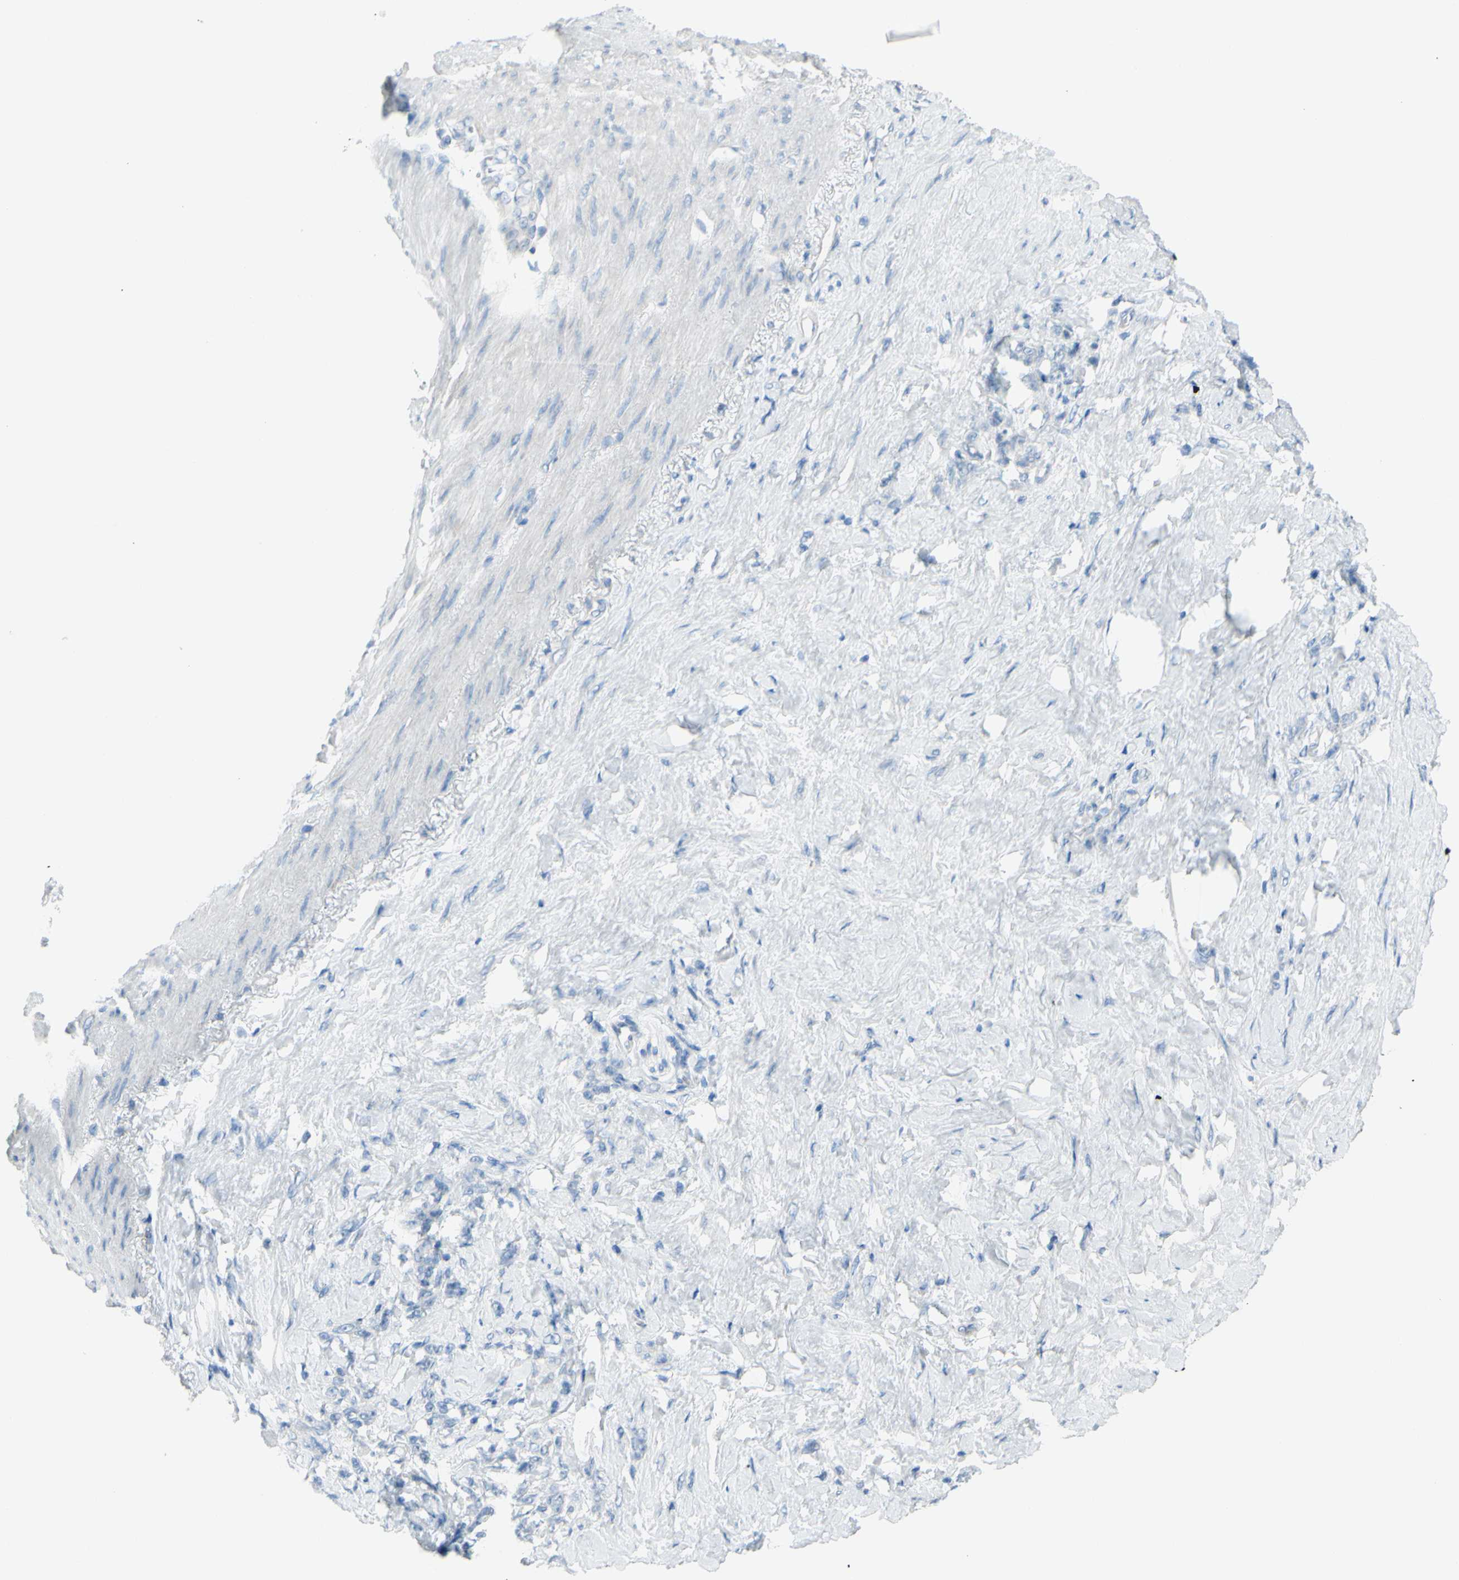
{"staining": {"intensity": "negative", "quantity": "none", "location": "none"}, "tissue": "stomach cancer", "cell_type": "Tumor cells", "image_type": "cancer", "snomed": [{"axis": "morphology", "description": "Adenocarcinoma, NOS"}, {"axis": "topography", "description": "Stomach"}], "caption": "This histopathology image is of stomach cancer (adenocarcinoma) stained with immunohistochemistry to label a protein in brown with the nuclei are counter-stained blue. There is no expression in tumor cells. Brightfield microscopy of immunohistochemistry (IHC) stained with DAB (brown) and hematoxylin (blue), captured at high magnification.", "gene": "TFPI2", "patient": {"sex": "male", "age": 82}}